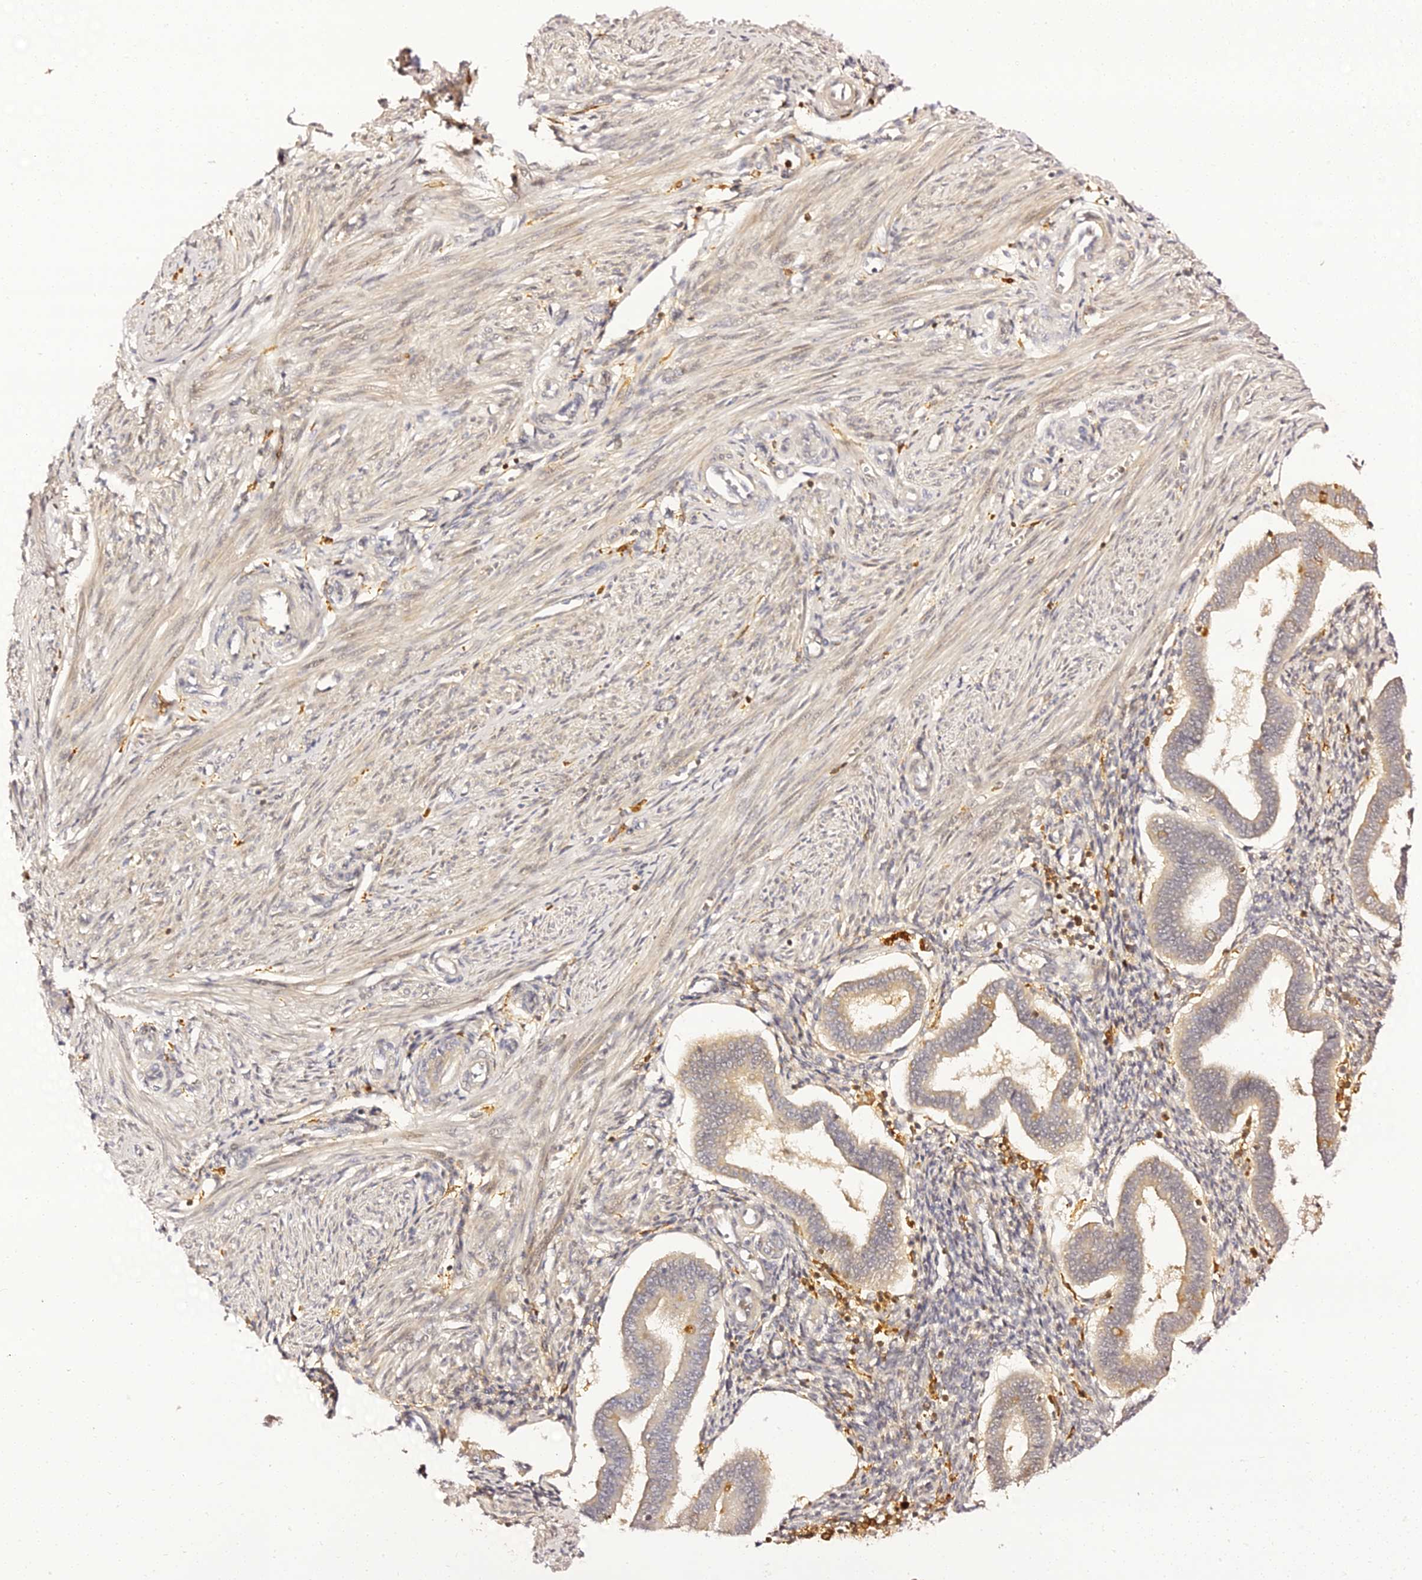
{"staining": {"intensity": "weak", "quantity": "25%-75%", "location": "cytoplasmic/membranous"}, "tissue": "endometrium", "cell_type": "Cells in endometrial stroma", "image_type": "normal", "snomed": [{"axis": "morphology", "description": "Normal tissue, NOS"}, {"axis": "topography", "description": "Endometrium"}], "caption": "The histopathology image demonstrates immunohistochemical staining of normal endometrium. There is weak cytoplasmic/membranous positivity is seen in about 25%-75% of cells in endometrial stroma.", "gene": "IL4I1", "patient": {"sex": "female", "age": 24}}